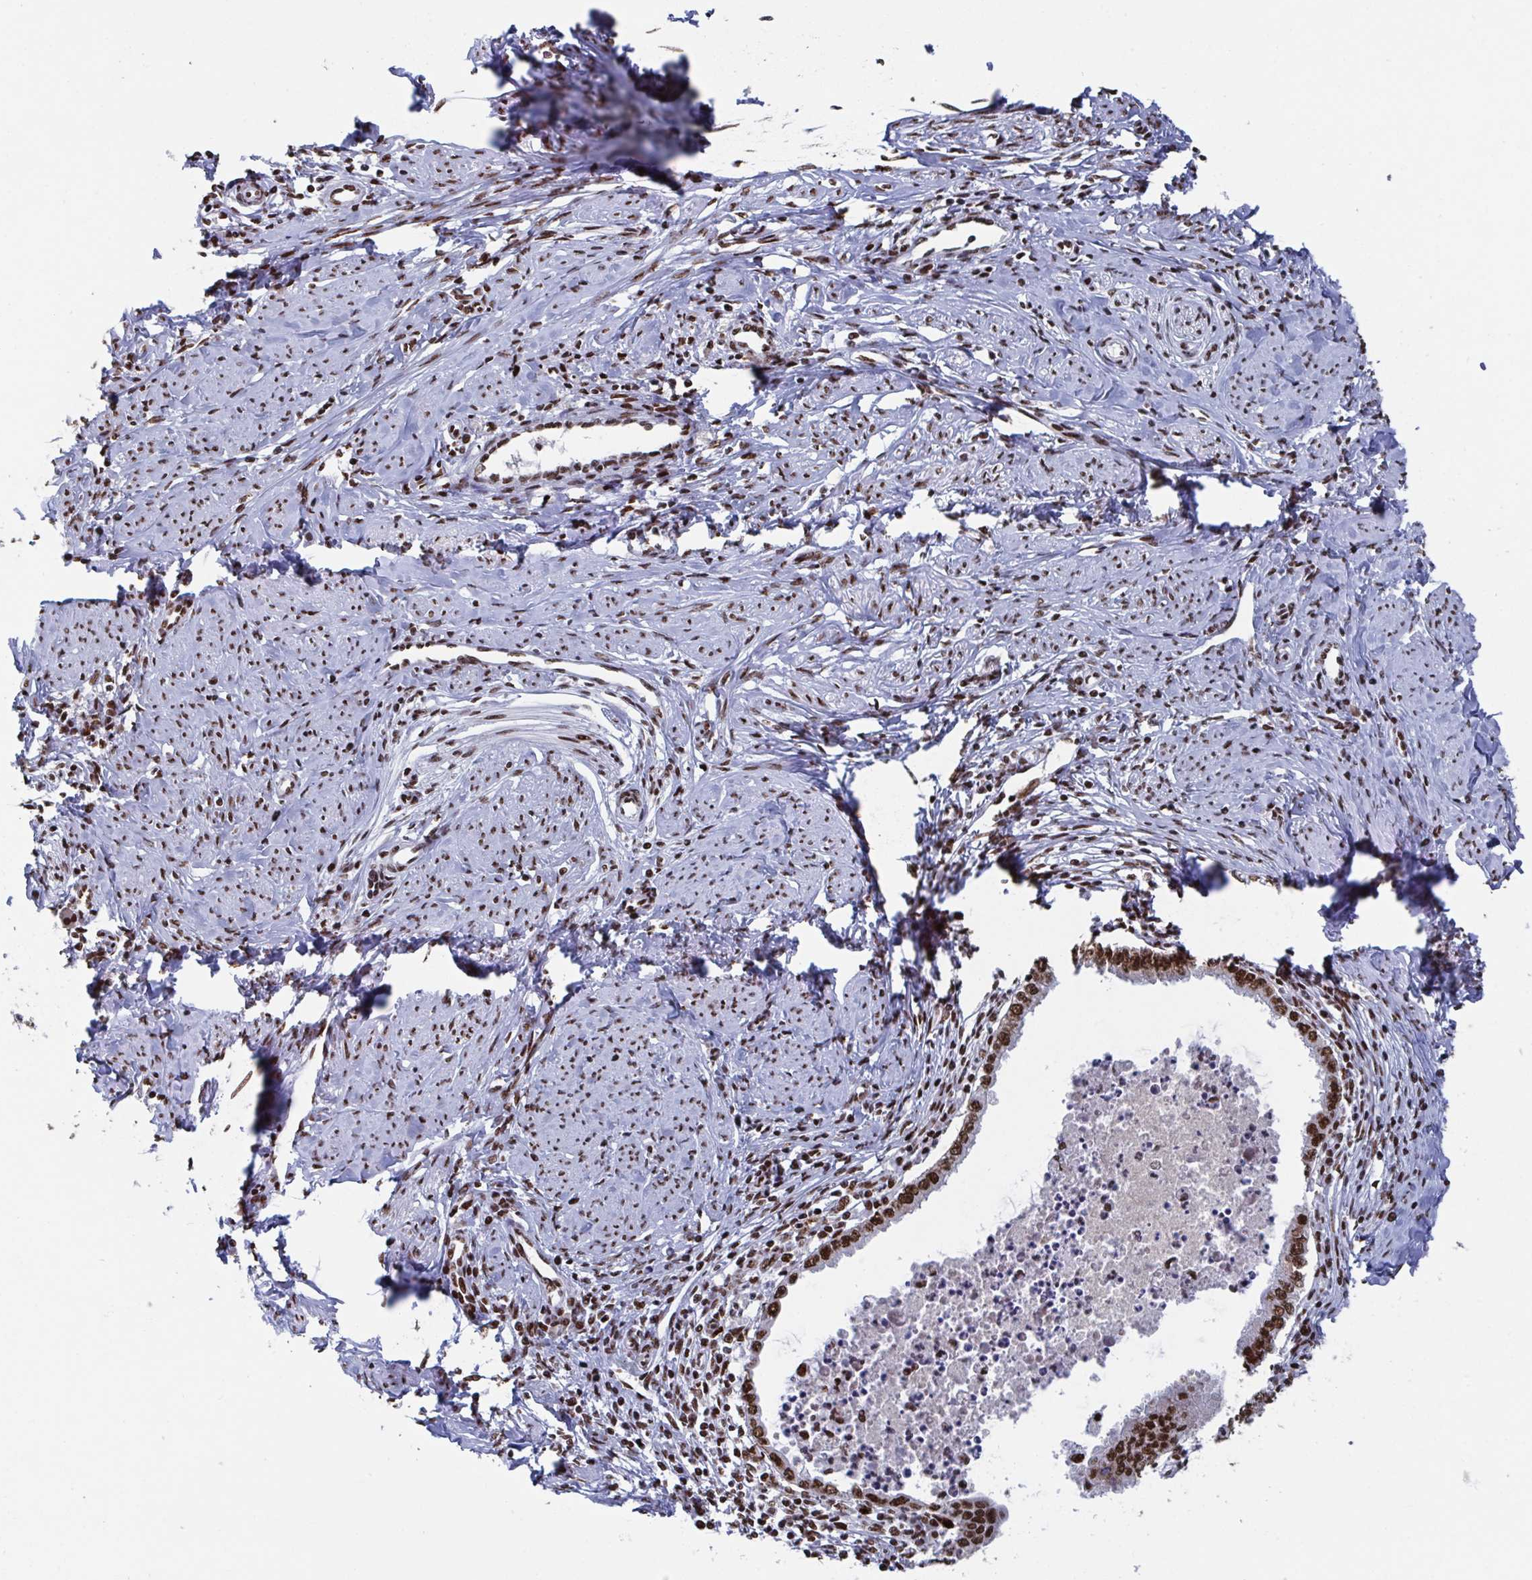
{"staining": {"intensity": "strong", "quantity": ">75%", "location": "nuclear"}, "tissue": "cervical cancer", "cell_type": "Tumor cells", "image_type": "cancer", "snomed": [{"axis": "morphology", "description": "Adenocarcinoma, NOS"}, {"axis": "topography", "description": "Cervix"}], "caption": "A micrograph of human cervical cancer stained for a protein reveals strong nuclear brown staining in tumor cells.", "gene": "ZNF607", "patient": {"sex": "female", "age": 36}}